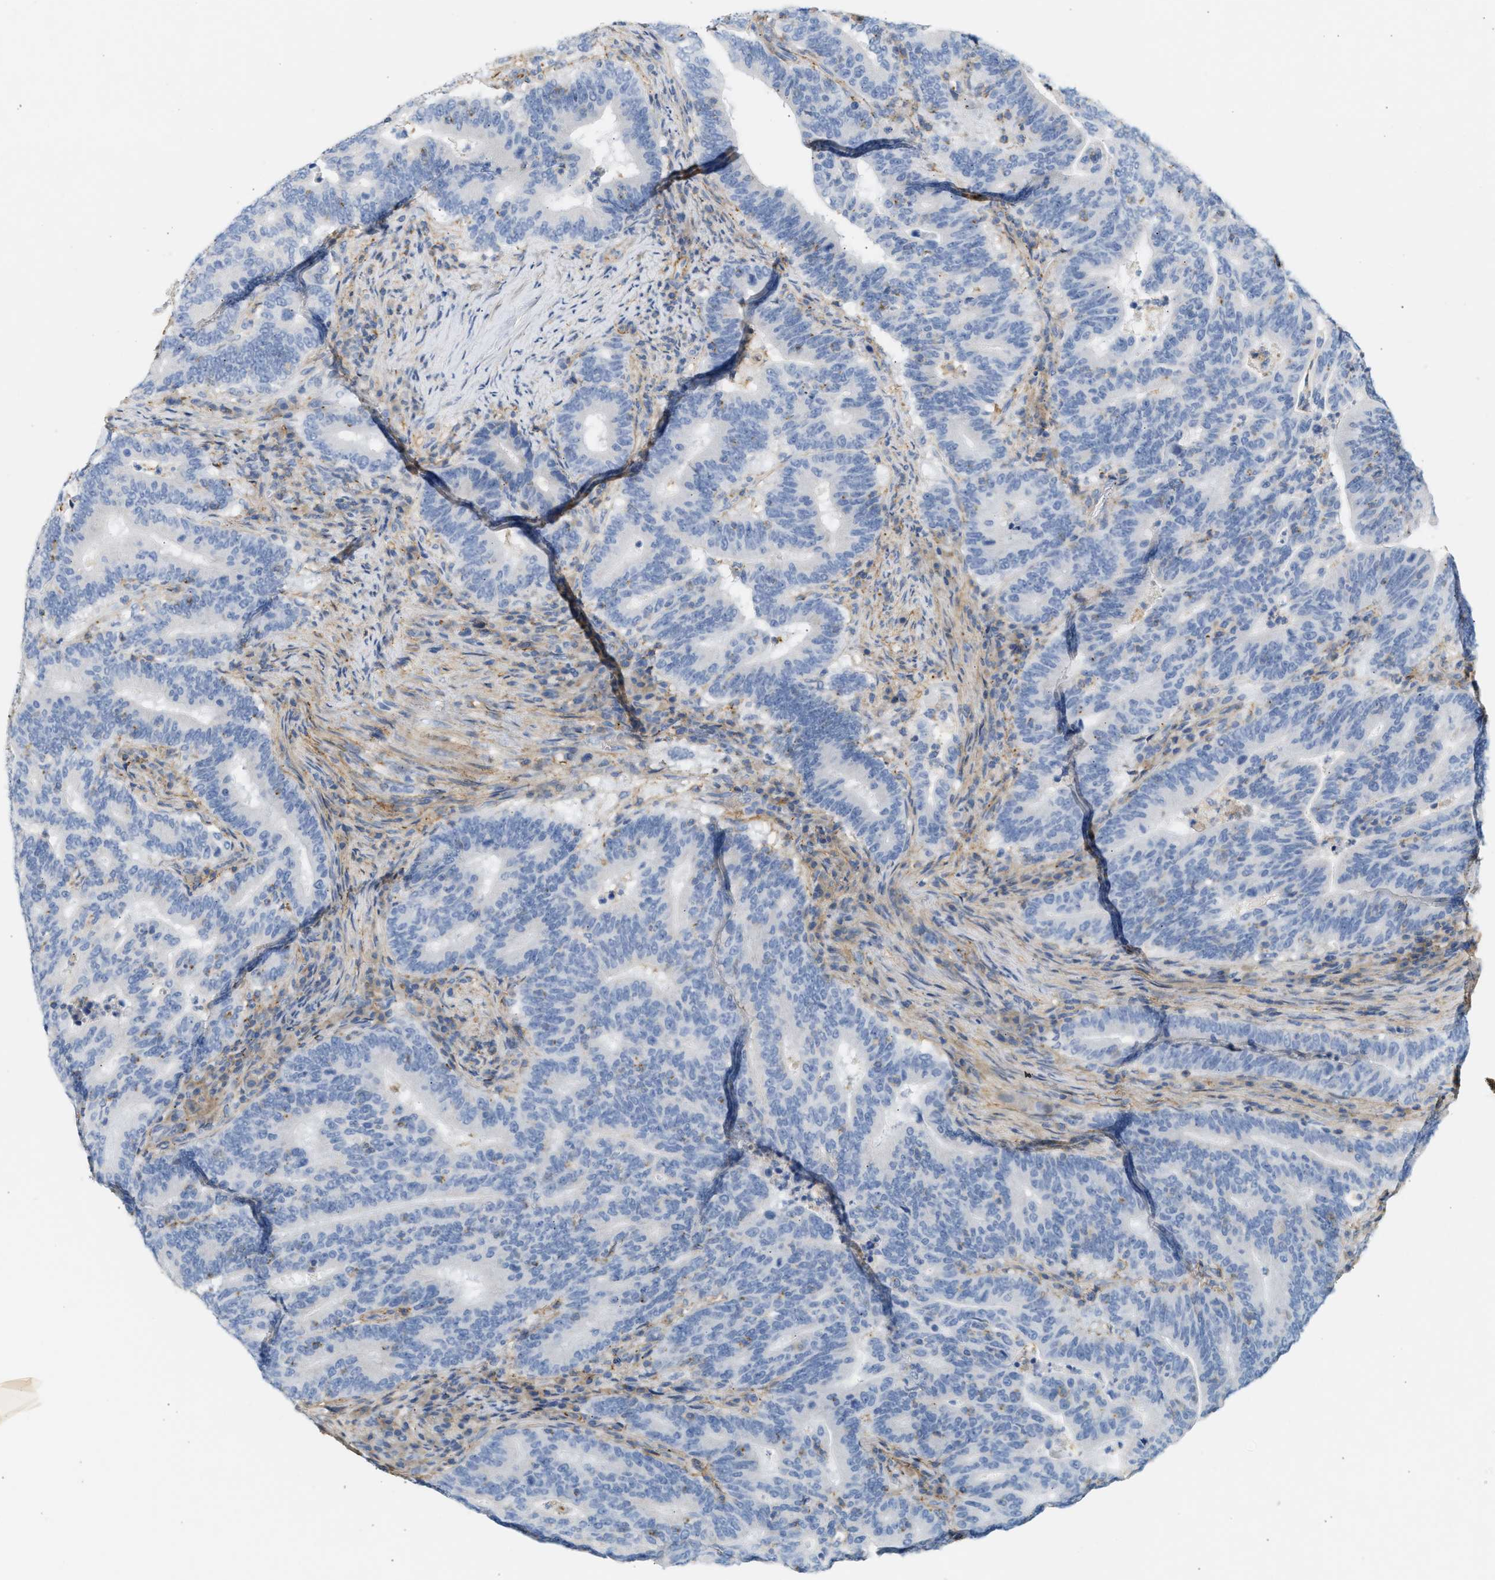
{"staining": {"intensity": "negative", "quantity": "none", "location": "none"}, "tissue": "colorectal cancer", "cell_type": "Tumor cells", "image_type": "cancer", "snomed": [{"axis": "morphology", "description": "Adenocarcinoma, NOS"}, {"axis": "topography", "description": "Colon"}], "caption": "This is an IHC histopathology image of adenocarcinoma (colorectal). There is no expression in tumor cells.", "gene": "BVES", "patient": {"sex": "female", "age": 66}}